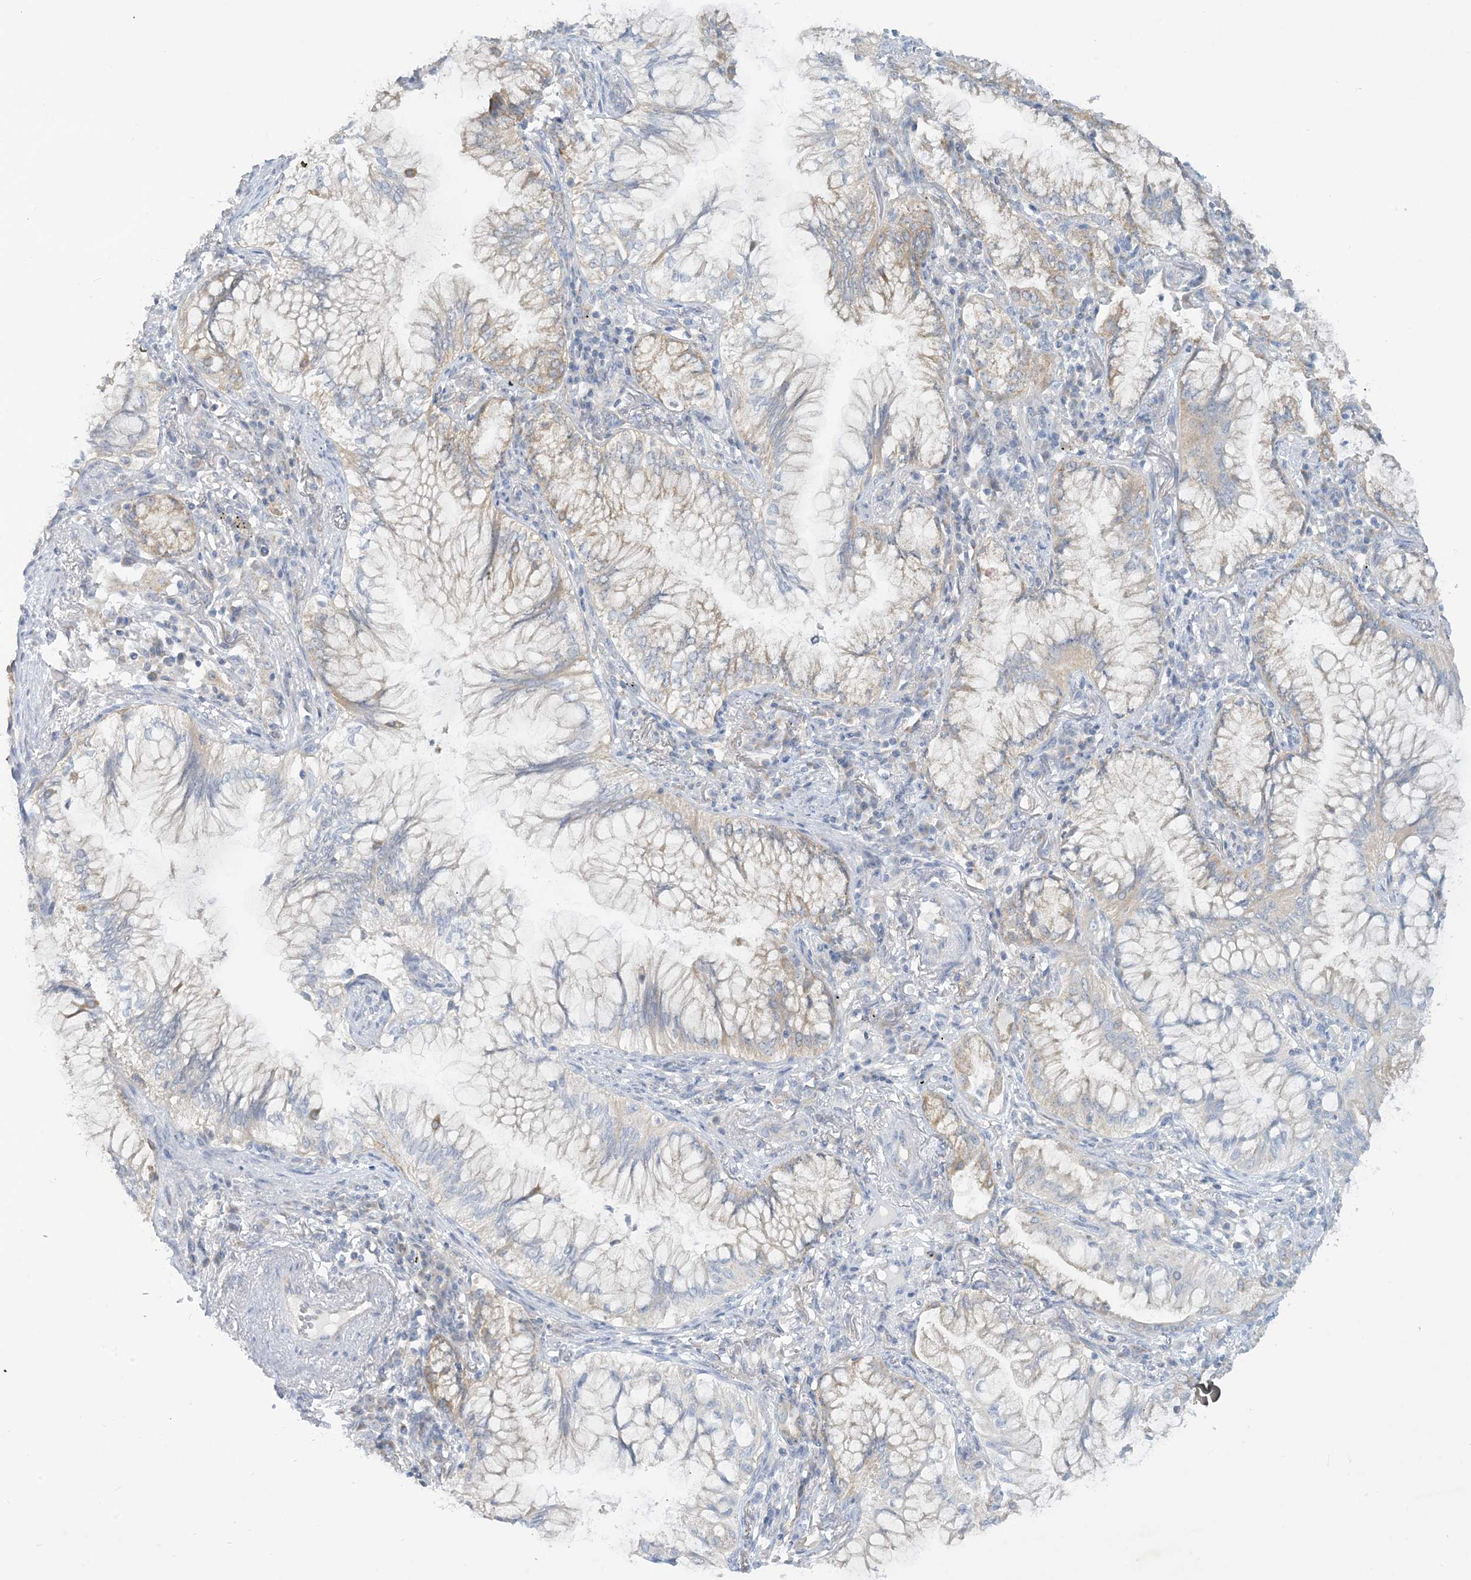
{"staining": {"intensity": "negative", "quantity": "none", "location": "none"}, "tissue": "lung cancer", "cell_type": "Tumor cells", "image_type": "cancer", "snomed": [{"axis": "morphology", "description": "Adenocarcinoma, NOS"}, {"axis": "topography", "description": "Lung"}], "caption": "High magnification brightfield microscopy of lung cancer stained with DAB (3,3'-diaminobenzidine) (brown) and counterstained with hematoxylin (blue): tumor cells show no significant positivity. (Immunohistochemistry, brightfield microscopy, high magnification).", "gene": "MRPS18A", "patient": {"sex": "female", "age": 70}}